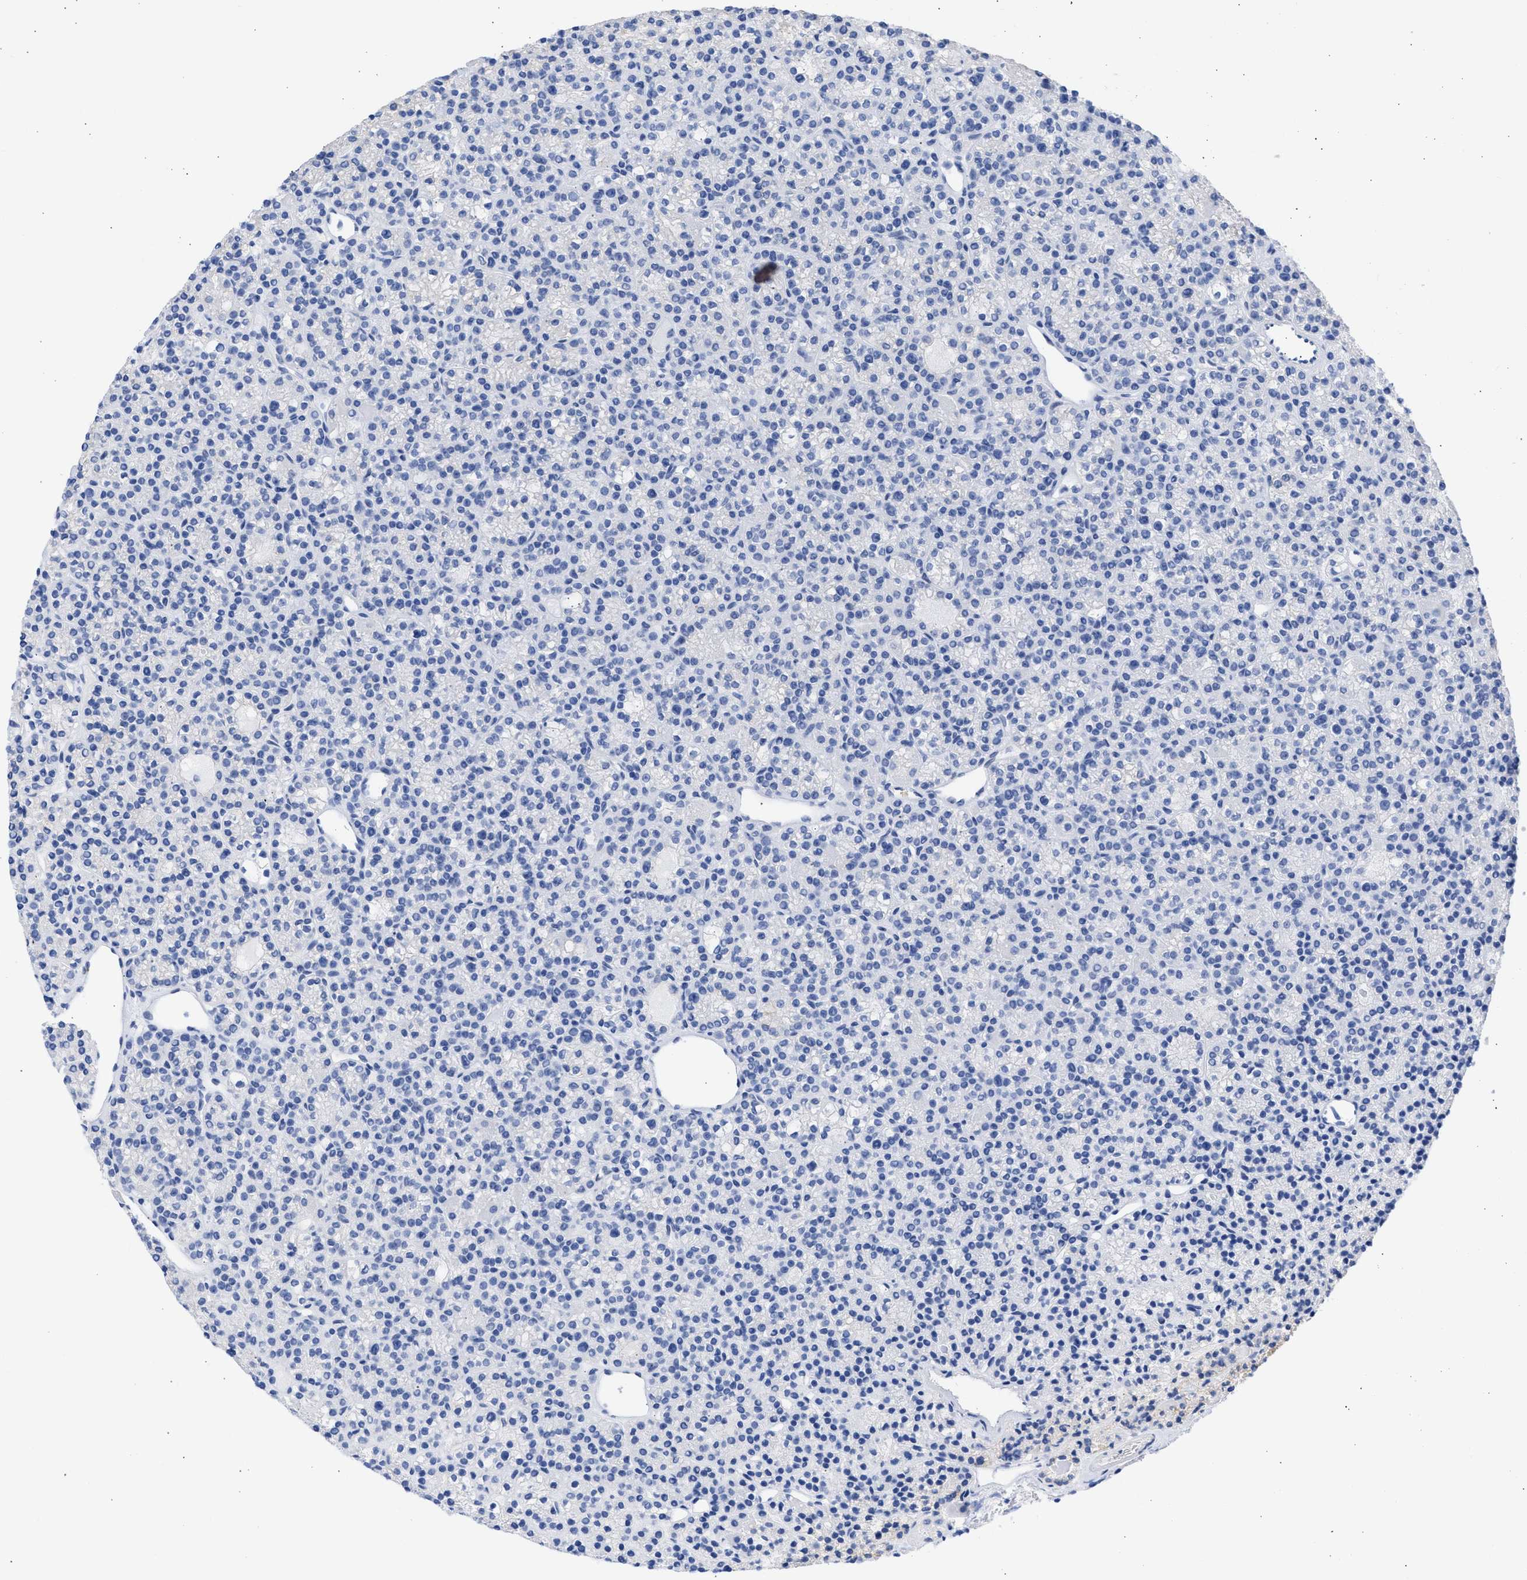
{"staining": {"intensity": "negative", "quantity": "none", "location": "none"}, "tissue": "parathyroid gland", "cell_type": "Glandular cells", "image_type": "normal", "snomed": [{"axis": "morphology", "description": "Normal tissue, NOS"}, {"axis": "morphology", "description": "Adenoma, NOS"}, {"axis": "topography", "description": "Parathyroid gland"}], "caption": "High magnification brightfield microscopy of normal parathyroid gland stained with DAB (3,3'-diaminobenzidine) (brown) and counterstained with hematoxylin (blue): glandular cells show no significant staining. (Brightfield microscopy of DAB IHC at high magnification).", "gene": "RSPH1", "patient": {"sex": "female", "age": 64}}